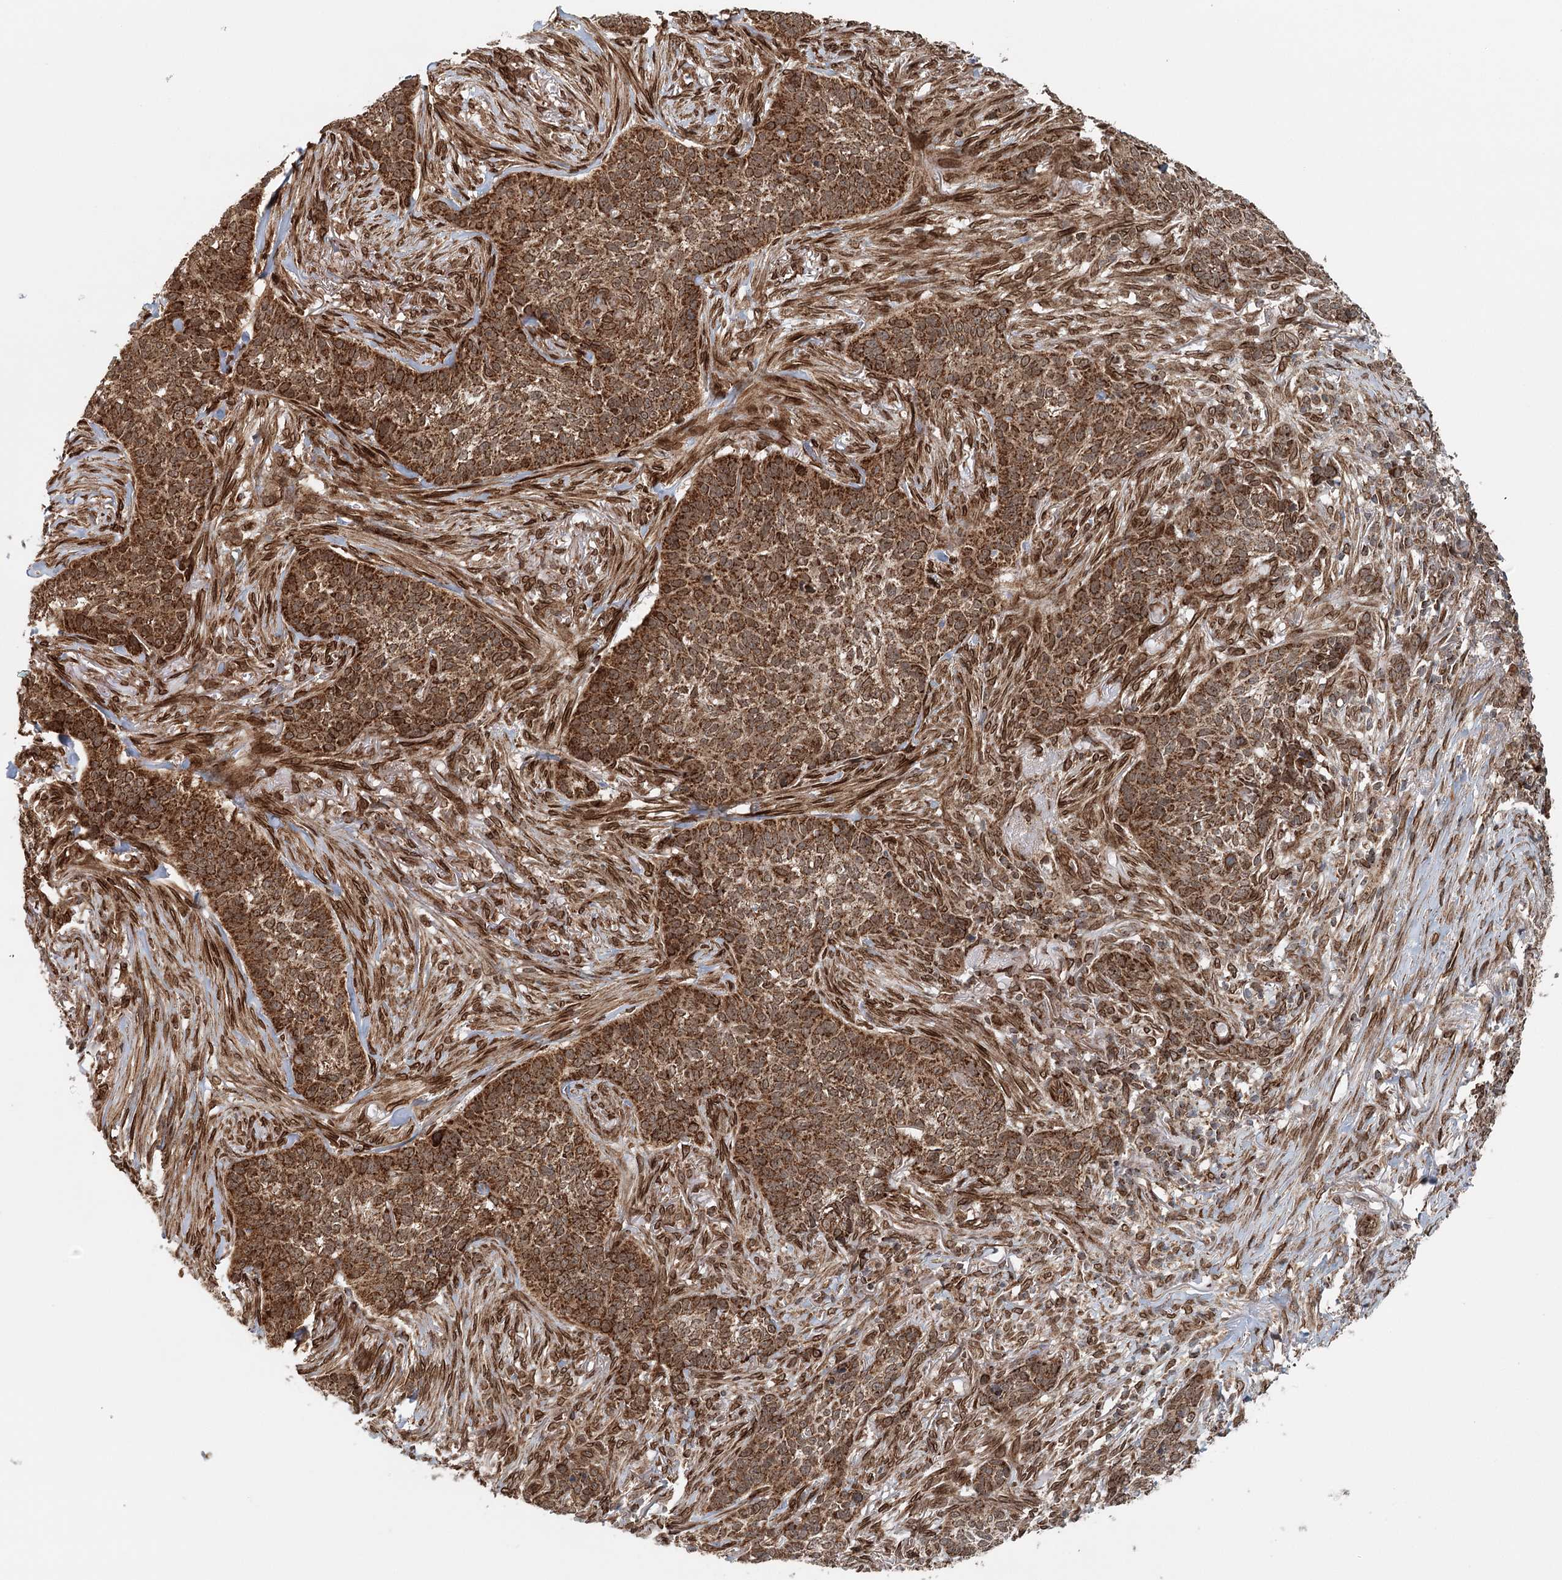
{"staining": {"intensity": "strong", "quantity": ">75%", "location": "cytoplasmic/membranous"}, "tissue": "skin cancer", "cell_type": "Tumor cells", "image_type": "cancer", "snomed": [{"axis": "morphology", "description": "Basal cell carcinoma"}, {"axis": "topography", "description": "Skin"}], "caption": "Immunohistochemistry (IHC) of human basal cell carcinoma (skin) demonstrates high levels of strong cytoplasmic/membranous staining in approximately >75% of tumor cells.", "gene": "BCKDHA", "patient": {"sex": "male", "age": 85}}